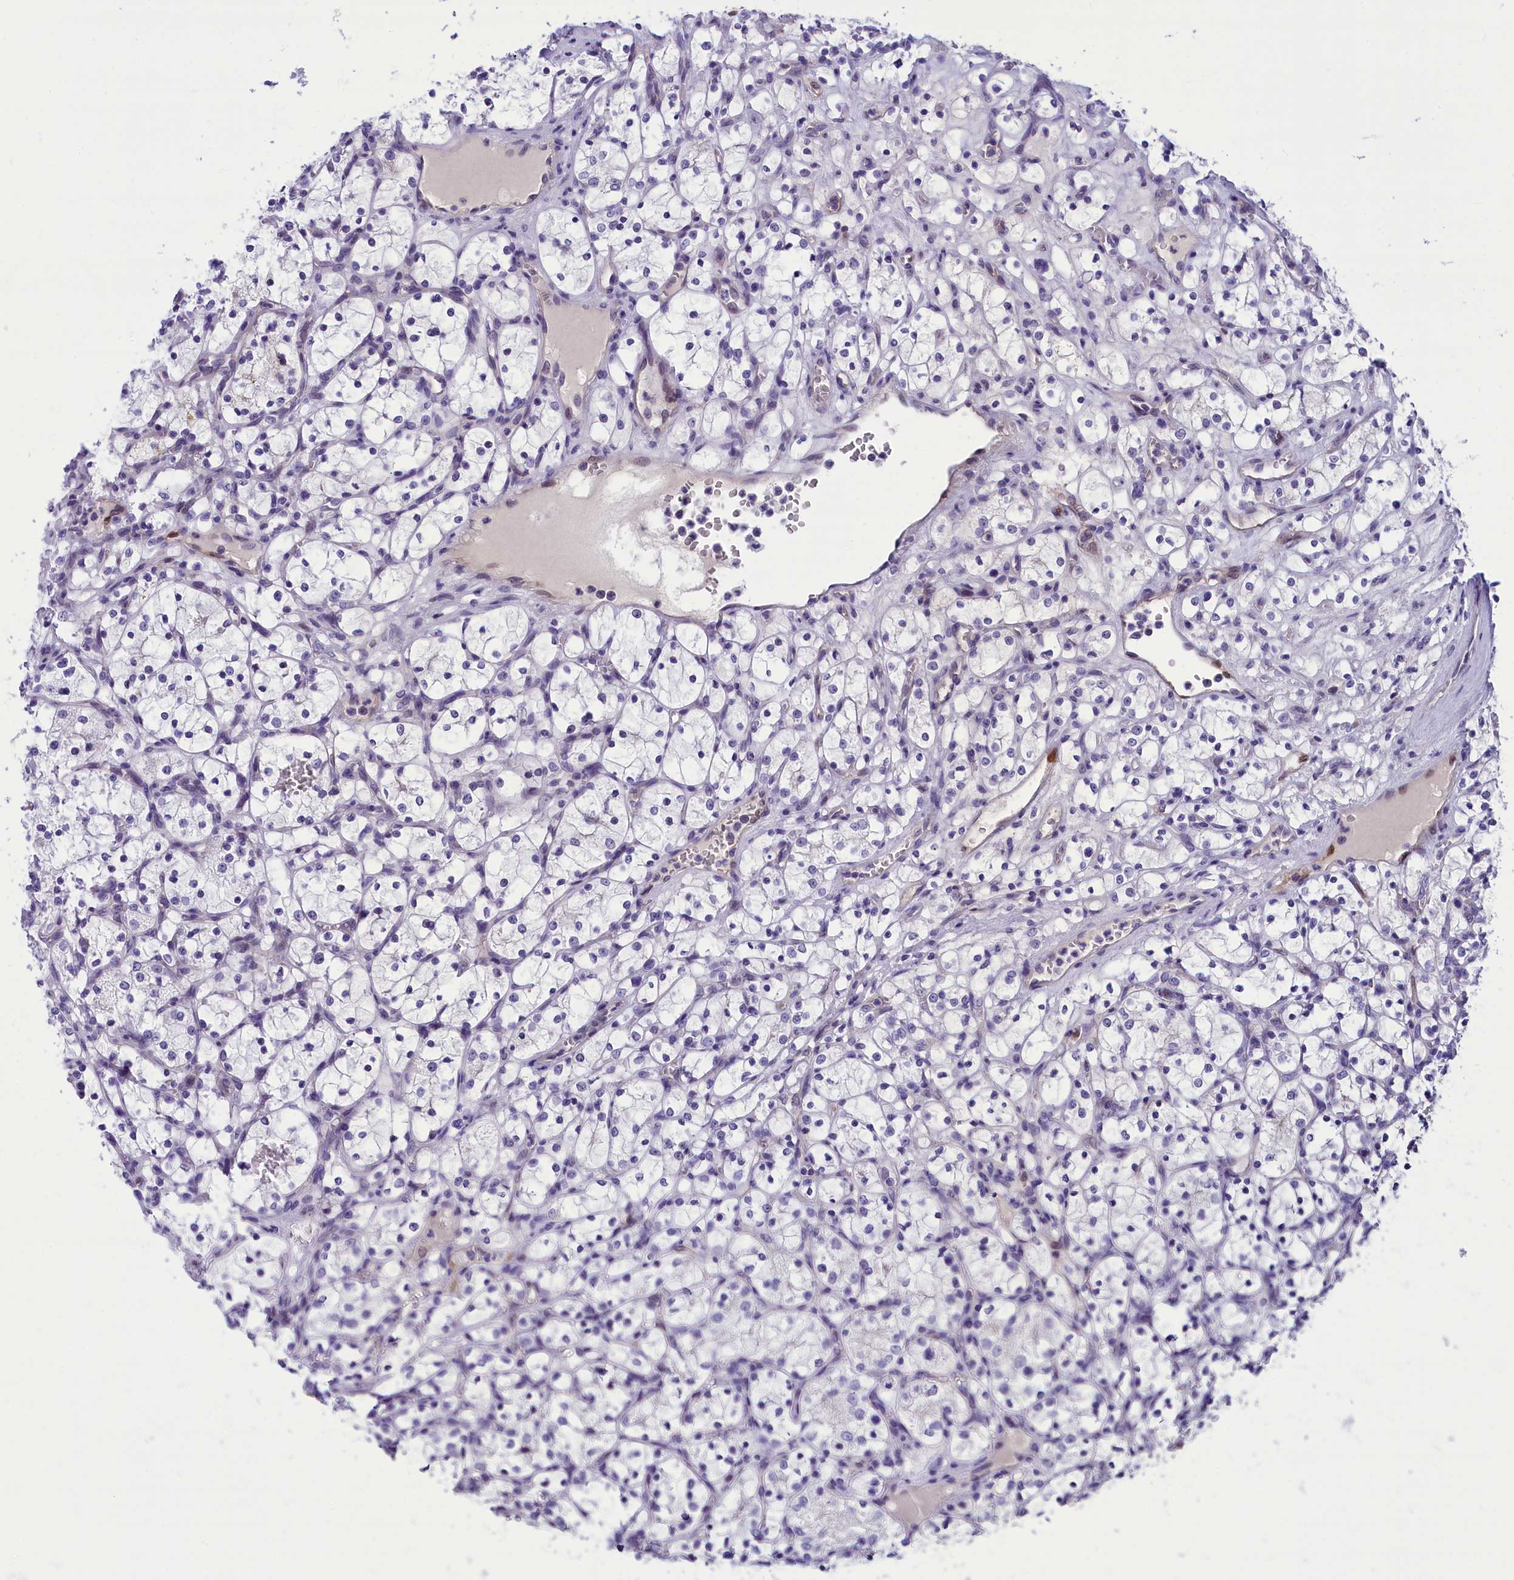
{"staining": {"intensity": "negative", "quantity": "none", "location": "none"}, "tissue": "renal cancer", "cell_type": "Tumor cells", "image_type": "cancer", "snomed": [{"axis": "morphology", "description": "Adenocarcinoma, NOS"}, {"axis": "topography", "description": "Kidney"}], "caption": "Renal adenocarcinoma was stained to show a protein in brown. There is no significant staining in tumor cells.", "gene": "PRR15", "patient": {"sex": "female", "age": 69}}